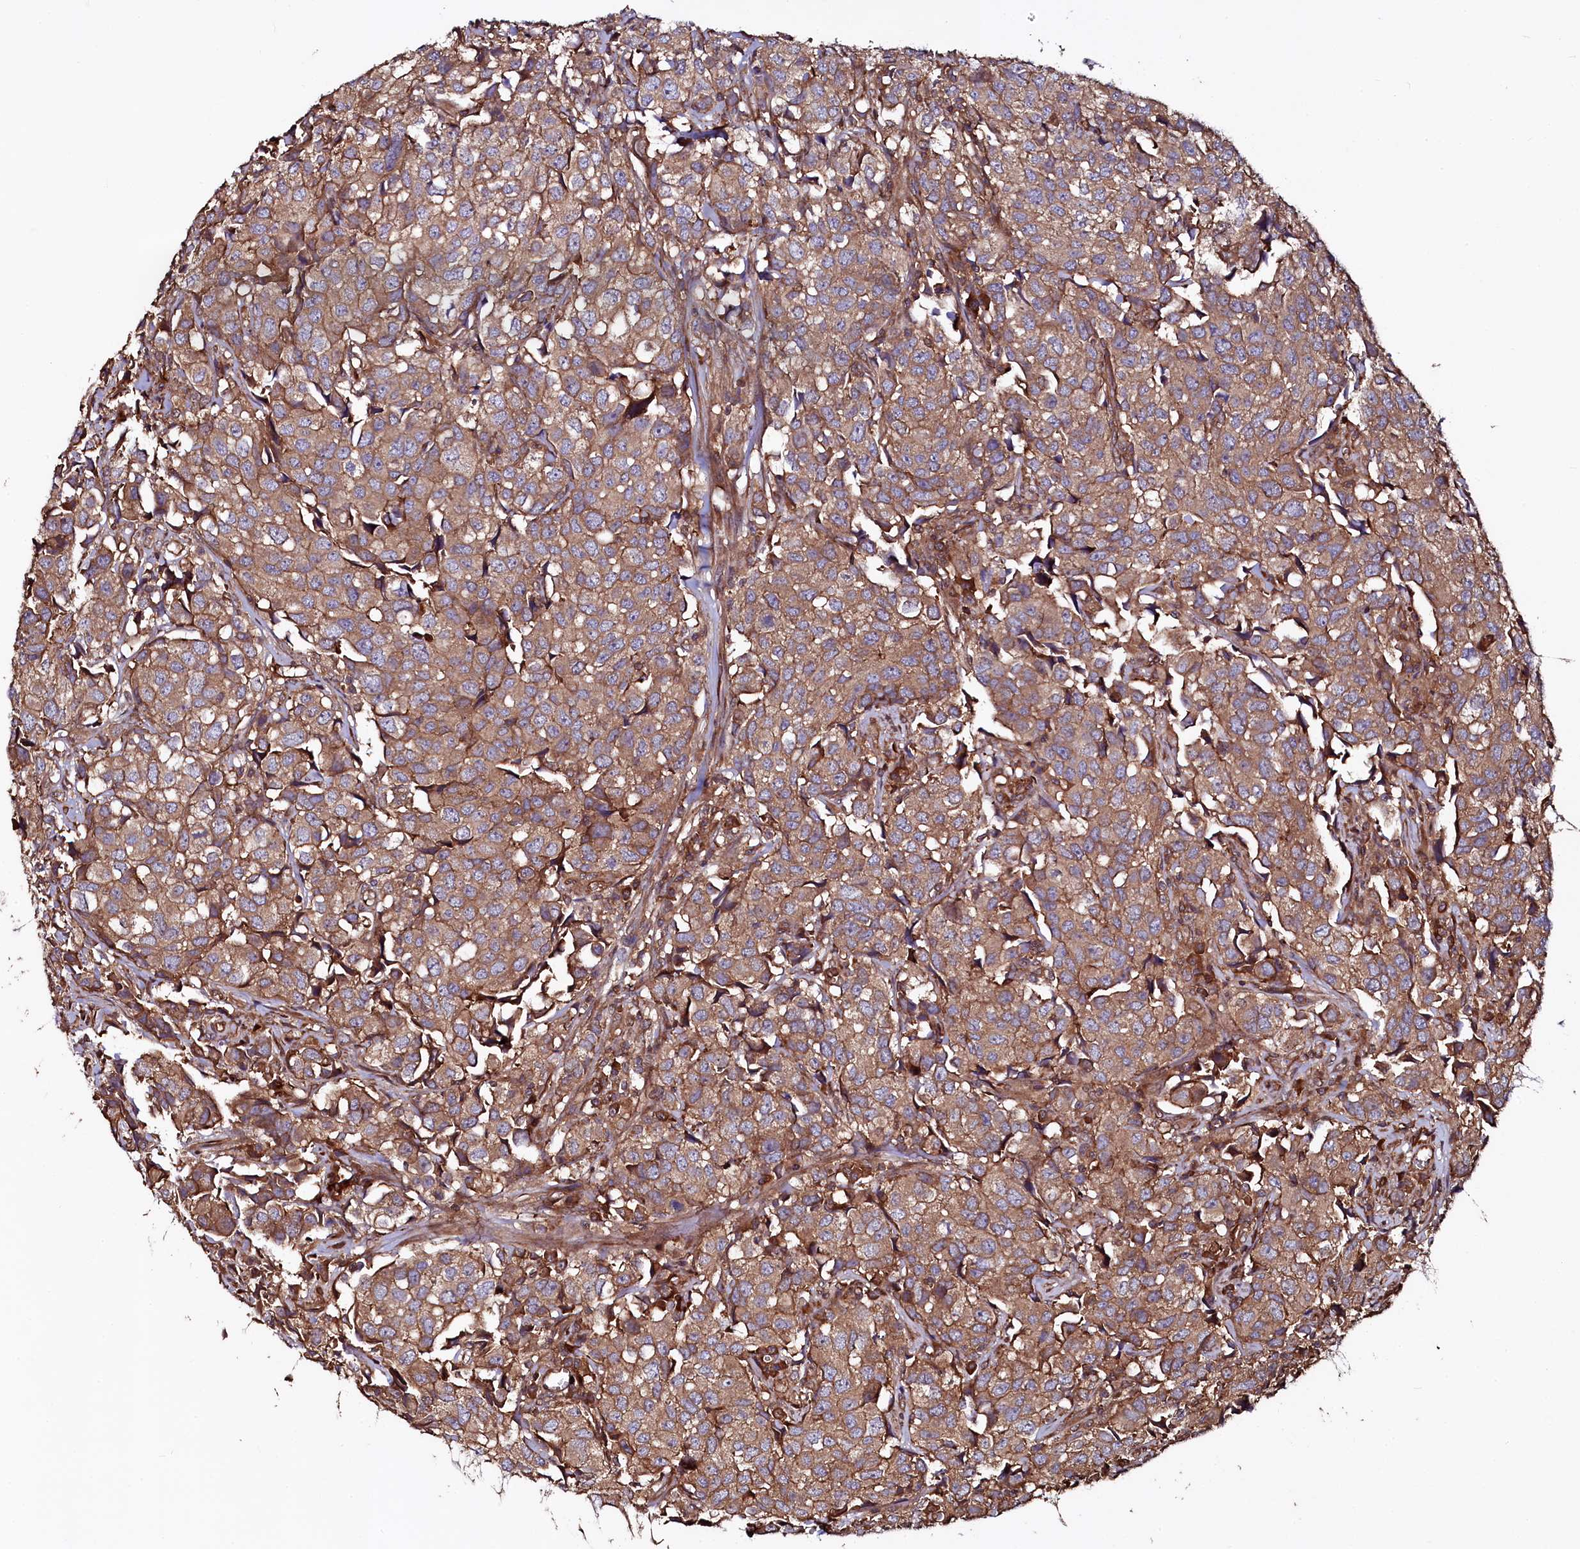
{"staining": {"intensity": "moderate", "quantity": ">75%", "location": "cytoplasmic/membranous"}, "tissue": "urothelial cancer", "cell_type": "Tumor cells", "image_type": "cancer", "snomed": [{"axis": "morphology", "description": "Urothelial carcinoma, High grade"}, {"axis": "topography", "description": "Urinary bladder"}], "caption": "DAB immunohistochemical staining of human urothelial carcinoma (high-grade) demonstrates moderate cytoplasmic/membranous protein staining in about >75% of tumor cells.", "gene": "USPL1", "patient": {"sex": "female", "age": 75}}